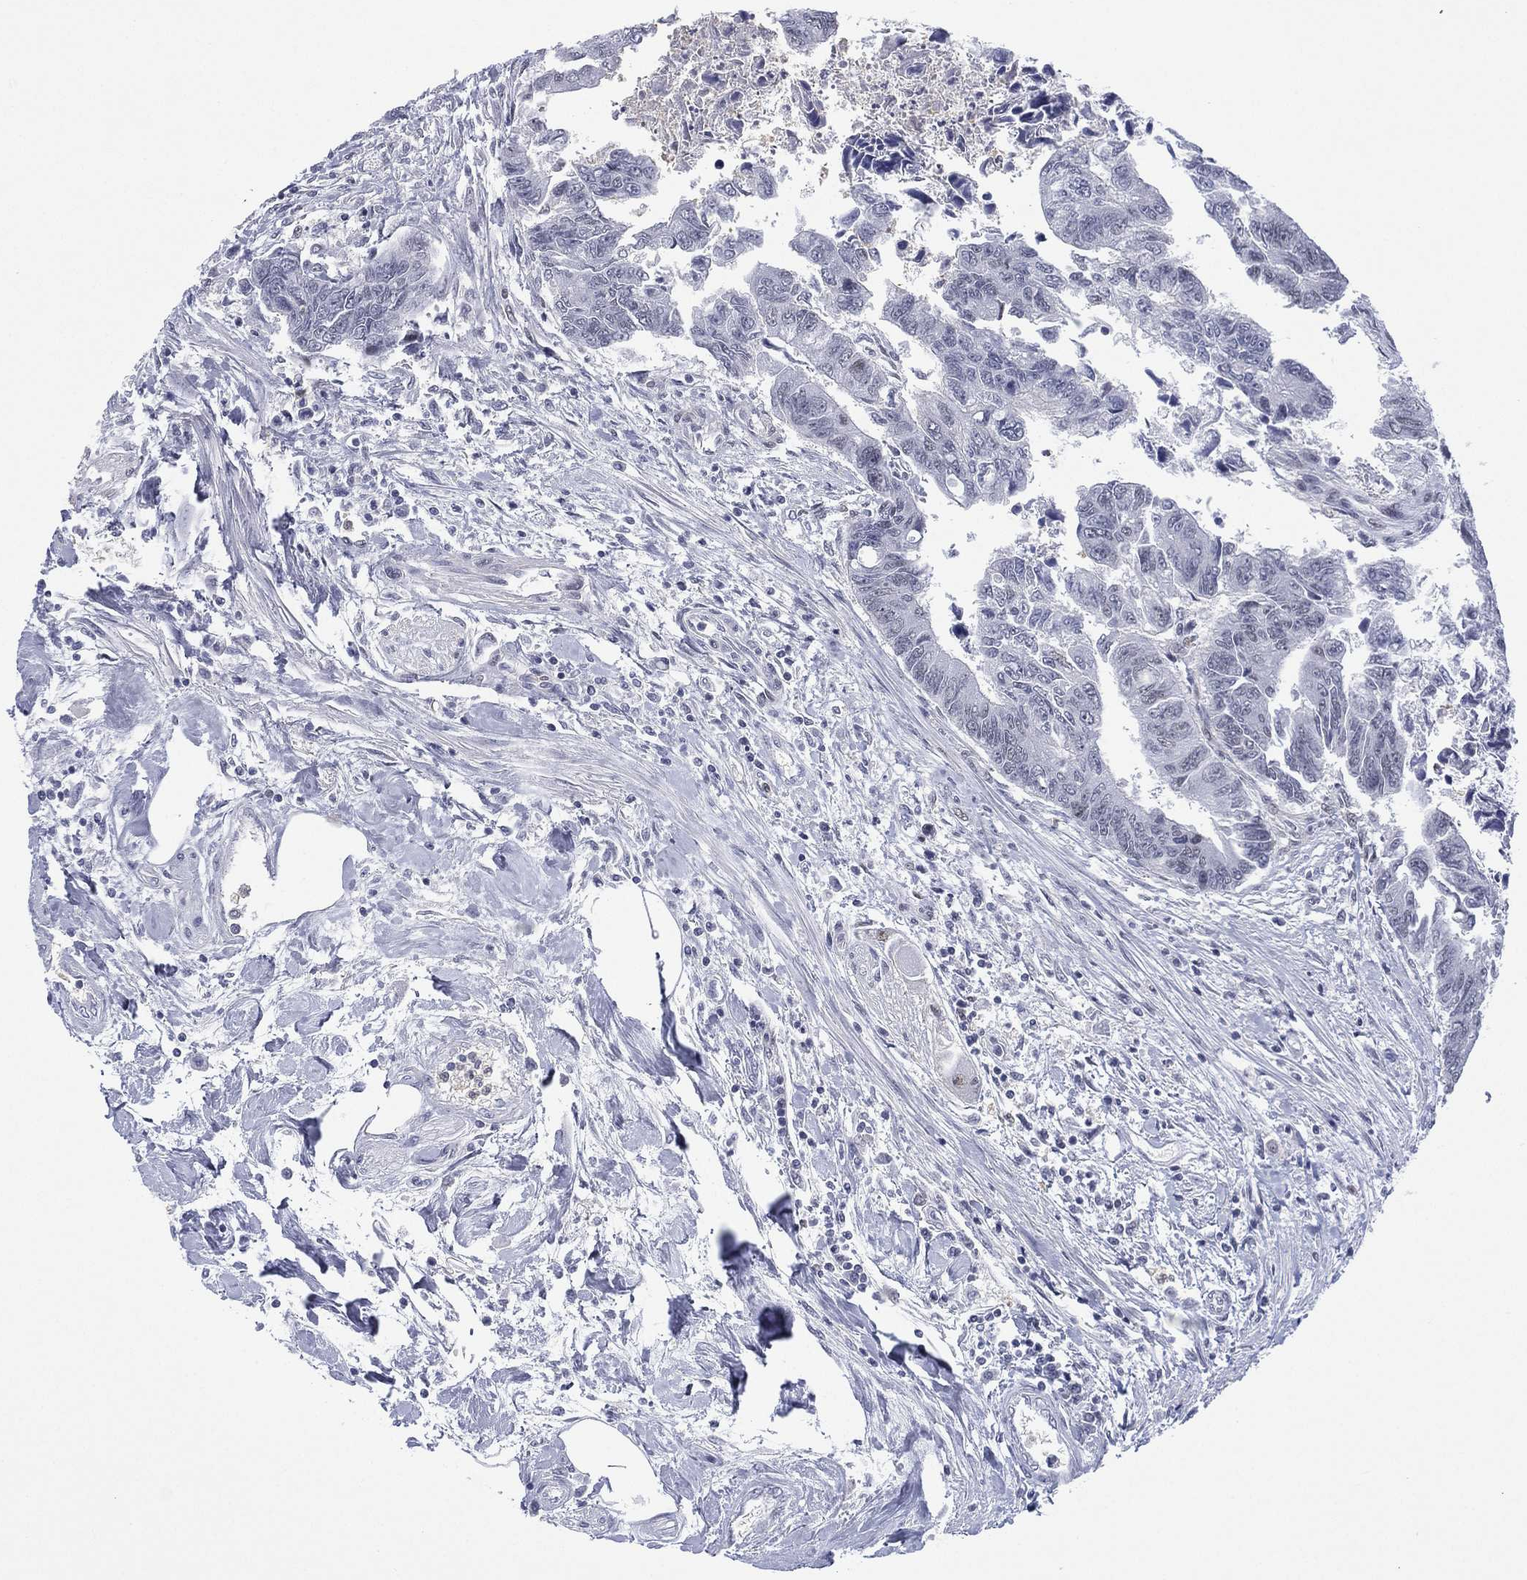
{"staining": {"intensity": "negative", "quantity": "none", "location": "none"}, "tissue": "colorectal cancer", "cell_type": "Tumor cells", "image_type": "cancer", "snomed": [{"axis": "morphology", "description": "Adenocarcinoma, NOS"}, {"axis": "topography", "description": "Colon"}], "caption": "IHC of human adenocarcinoma (colorectal) reveals no expression in tumor cells.", "gene": "ZNF711", "patient": {"sex": "female", "age": 65}}